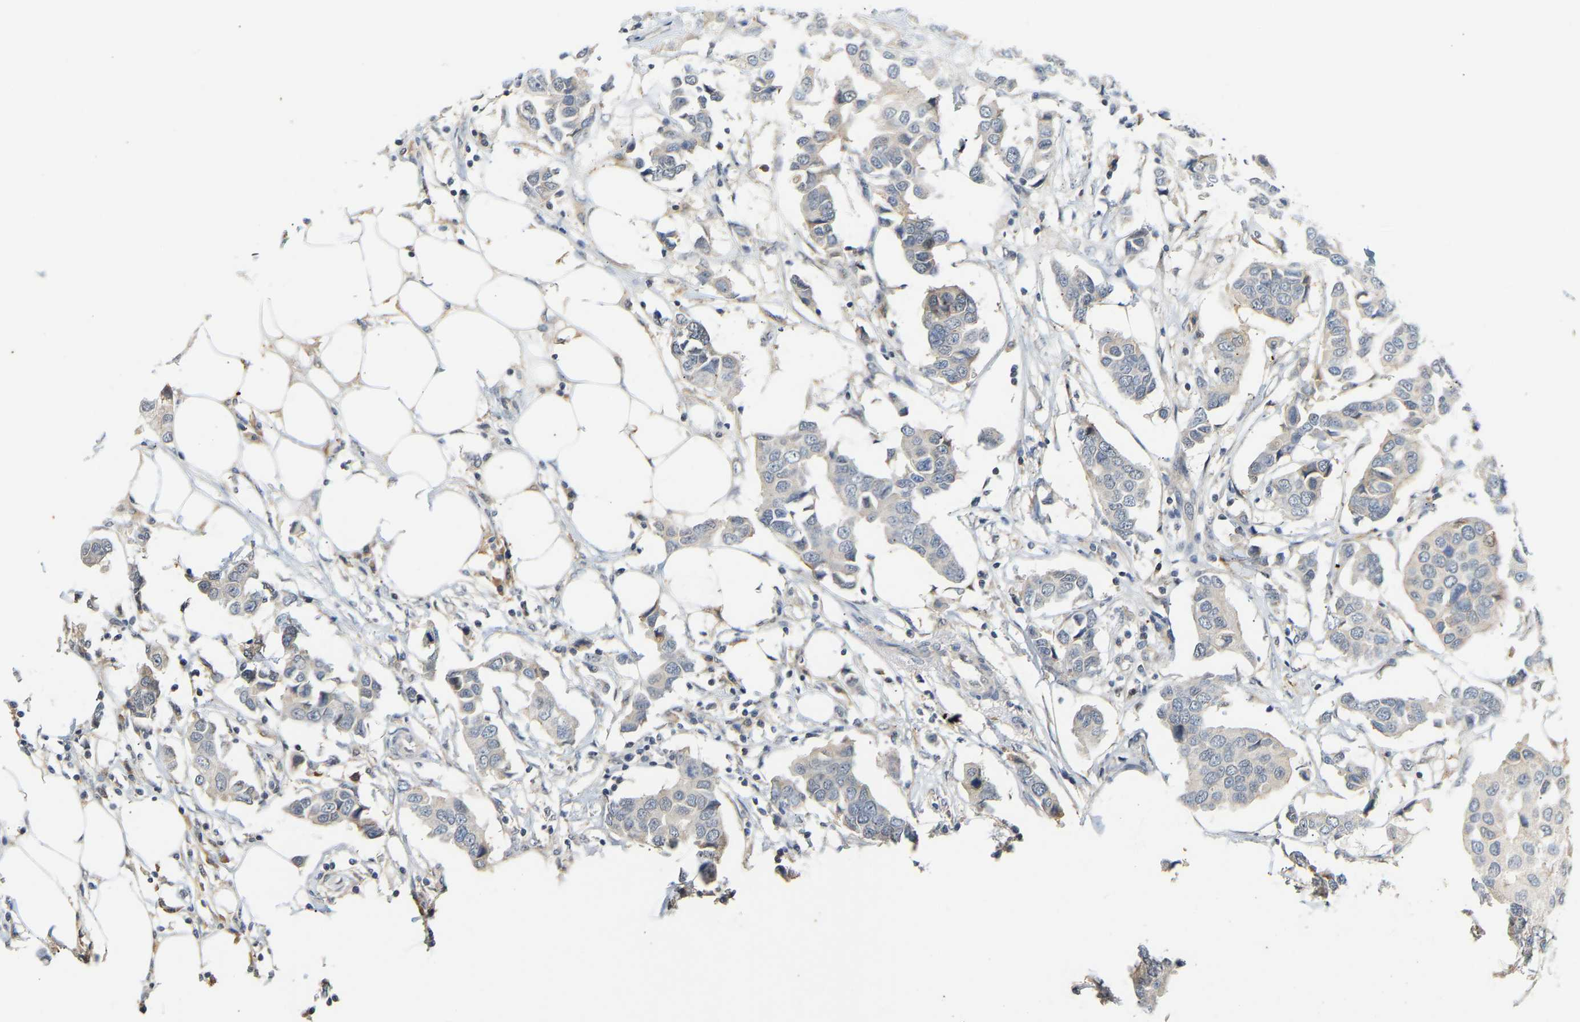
{"staining": {"intensity": "negative", "quantity": "none", "location": "none"}, "tissue": "breast cancer", "cell_type": "Tumor cells", "image_type": "cancer", "snomed": [{"axis": "morphology", "description": "Duct carcinoma"}, {"axis": "topography", "description": "Breast"}], "caption": "Immunohistochemistry image of human intraductal carcinoma (breast) stained for a protein (brown), which reveals no staining in tumor cells. The staining was performed using DAB (3,3'-diaminobenzidine) to visualize the protein expression in brown, while the nuclei were stained in blue with hematoxylin (Magnification: 20x).", "gene": "PTPN4", "patient": {"sex": "female", "age": 80}}